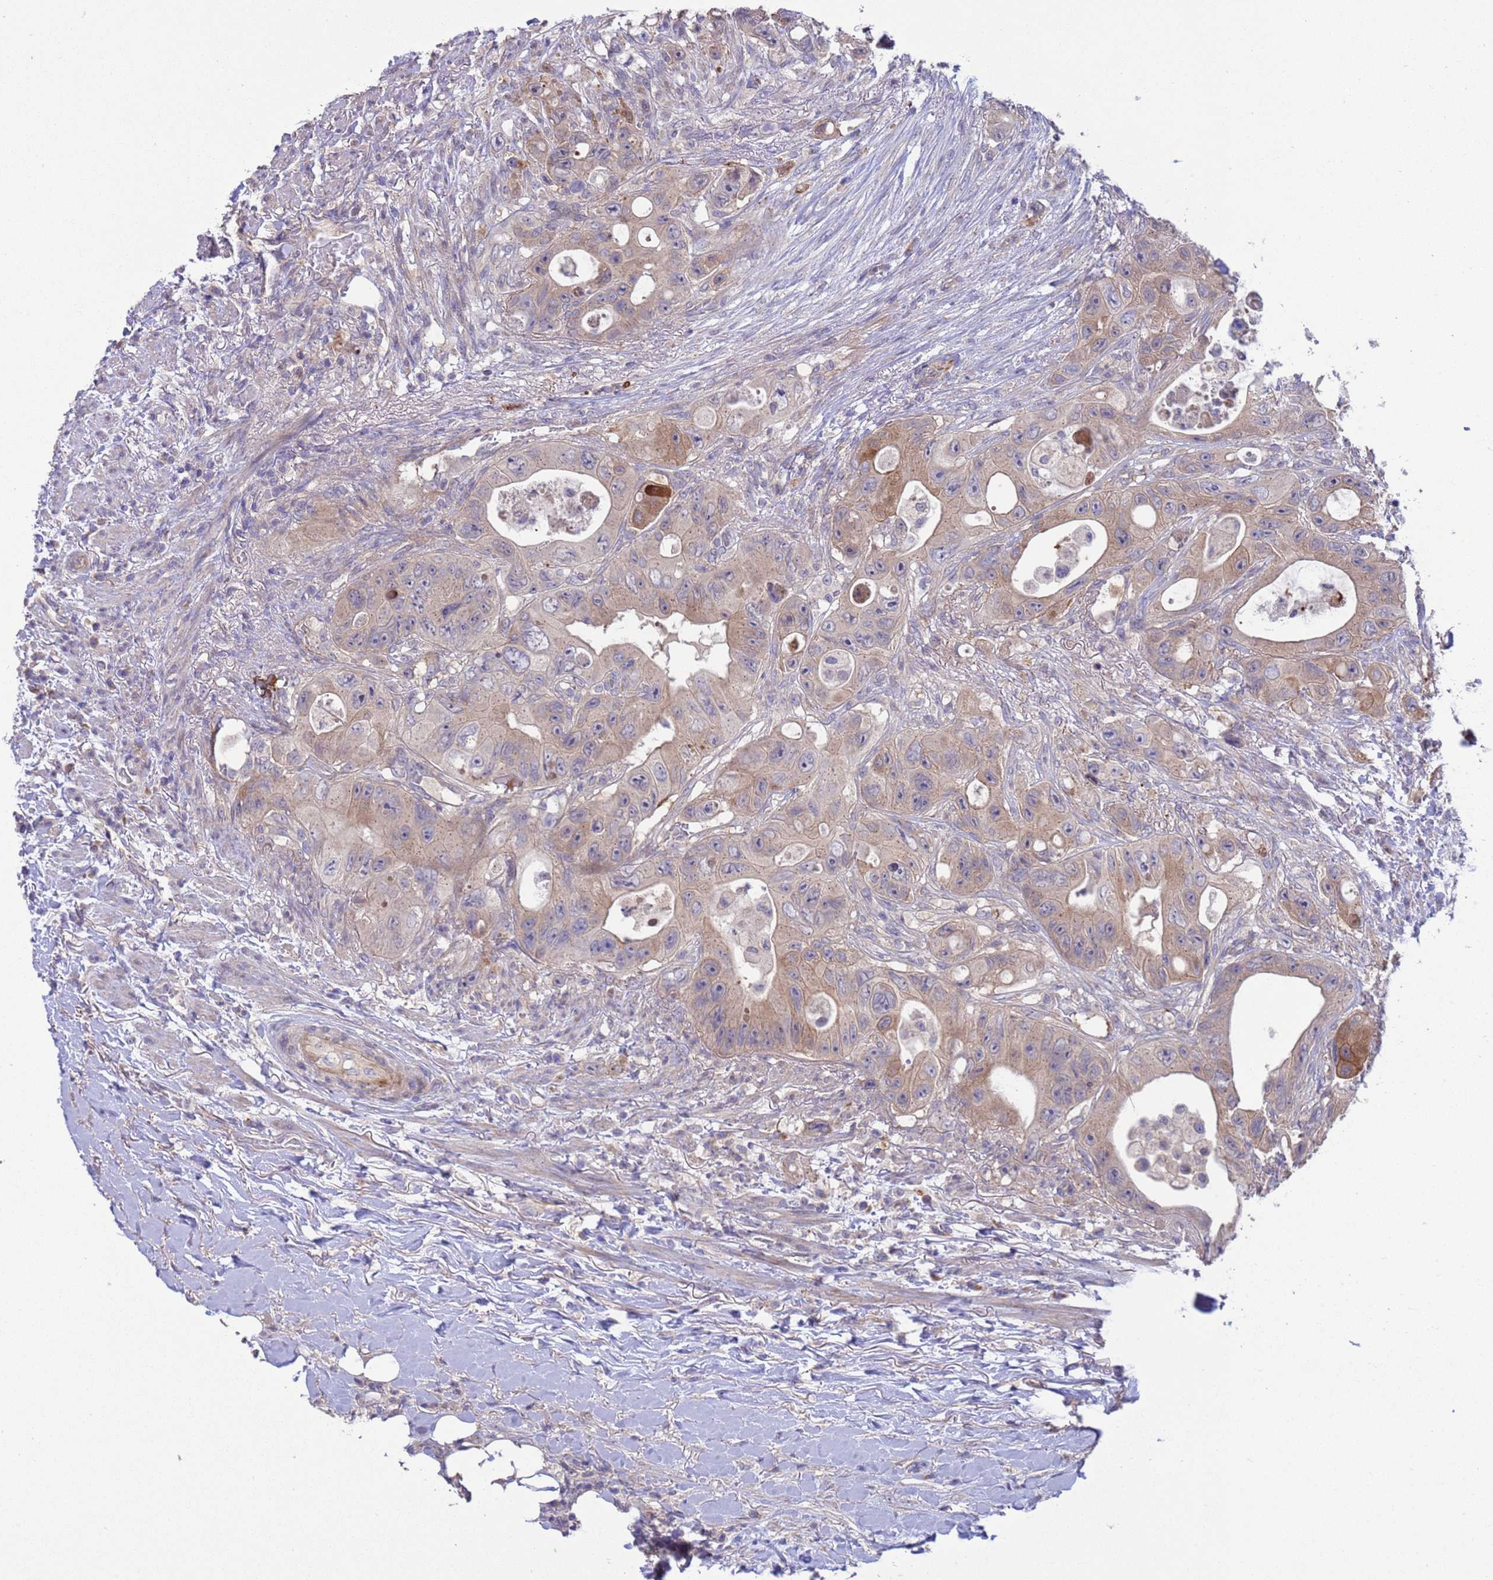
{"staining": {"intensity": "weak", "quantity": "25%-75%", "location": "cytoplasmic/membranous"}, "tissue": "colorectal cancer", "cell_type": "Tumor cells", "image_type": "cancer", "snomed": [{"axis": "morphology", "description": "Adenocarcinoma, NOS"}, {"axis": "topography", "description": "Colon"}], "caption": "Human colorectal adenocarcinoma stained with a protein marker displays weak staining in tumor cells.", "gene": "GJA10", "patient": {"sex": "female", "age": 46}}